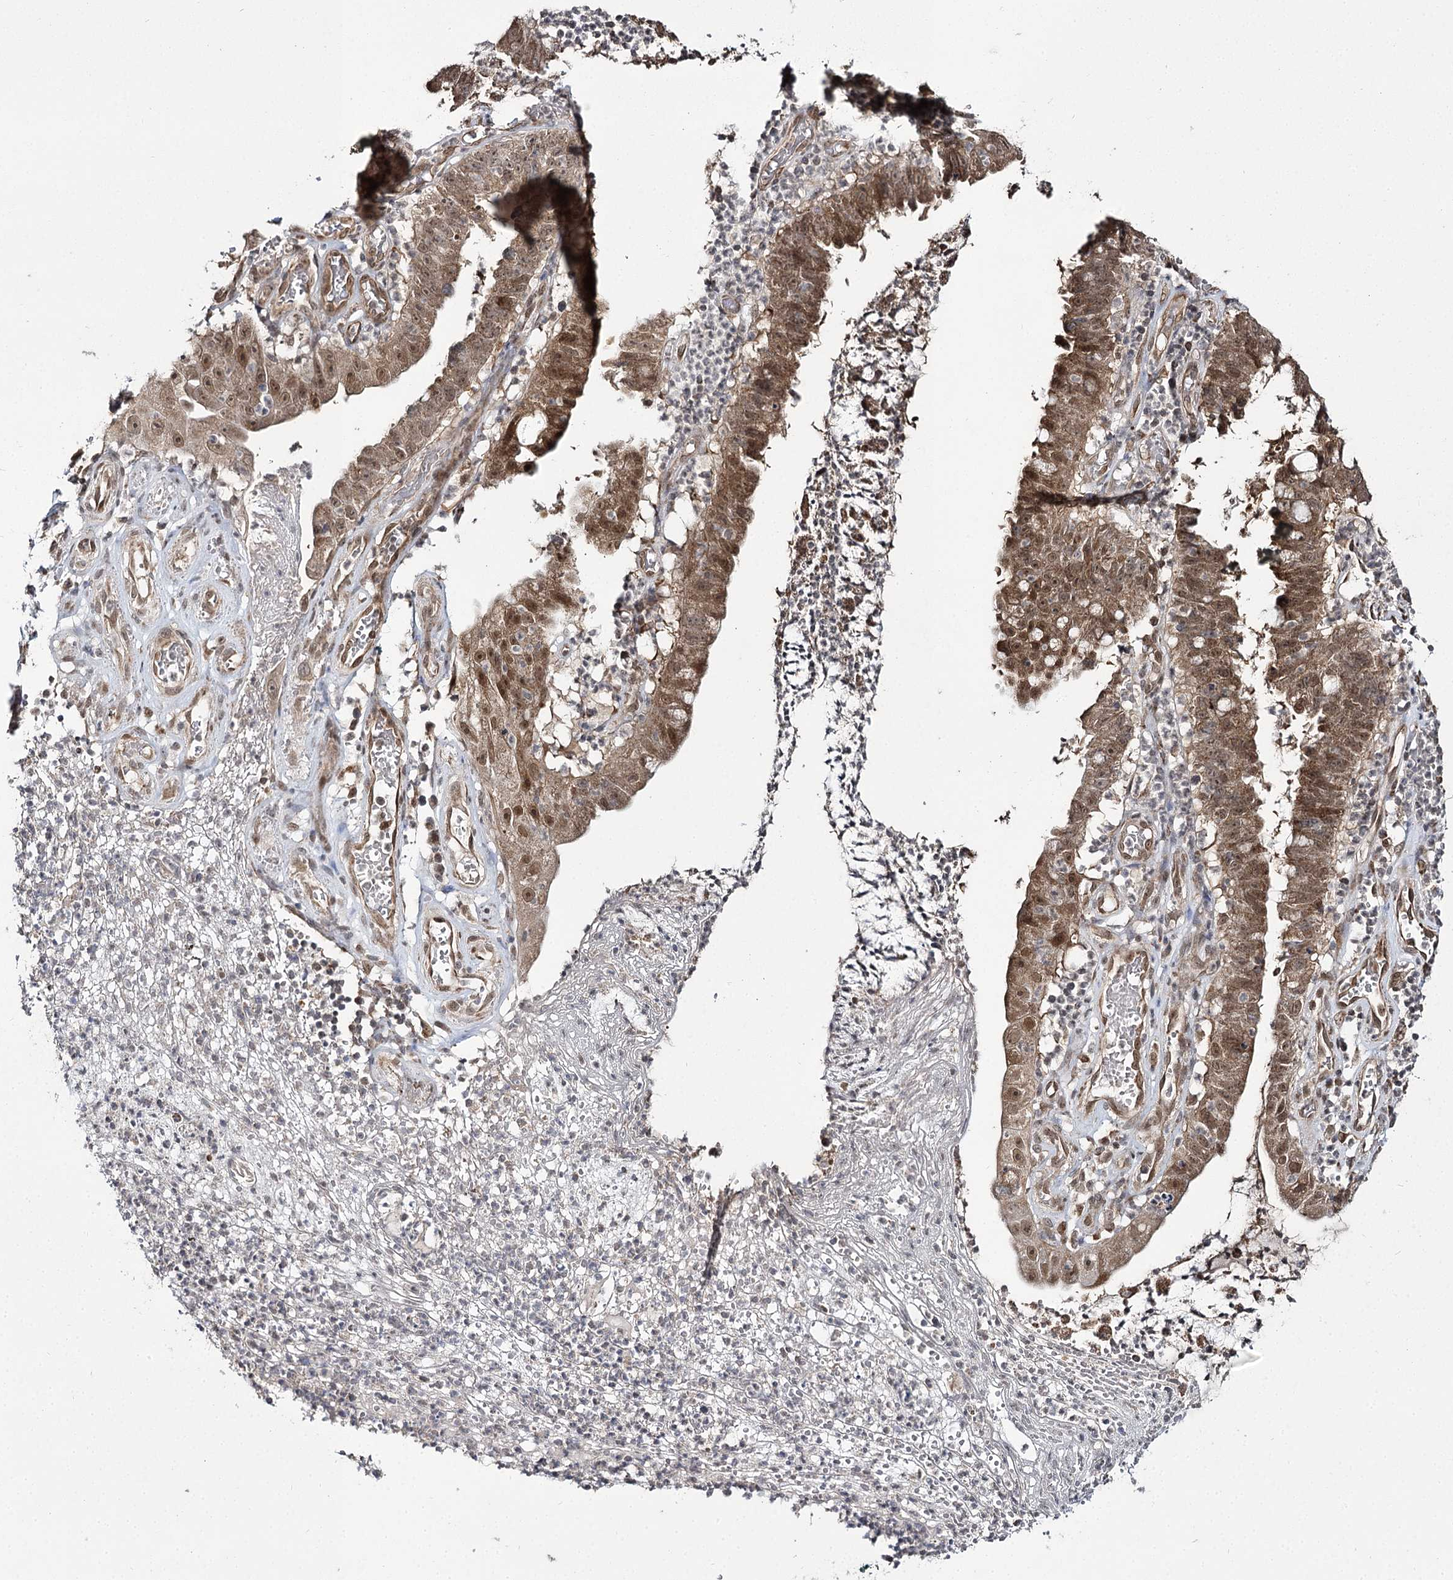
{"staining": {"intensity": "moderate", "quantity": ">75%", "location": "cytoplasmic/membranous,nuclear"}, "tissue": "stomach cancer", "cell_type": "Tumor cells", "image_type": "cancer", "snomed": [{"axis": "morphology", "description": "Adenocarcinoma, NOS"}, {"axis": "topography", "description": "Stomach"}], "caption": "Immunohistochemistry (IHC) micrograph of human stomach adenocarcinoma stained for a protein (brown), which shows medium levels of moderate cytoplasmic/membranous and nuclear staining in approximately >75% of tumor cells.", "gene": "TRNT1", "patient": {"sex": "male", "age": 59}}